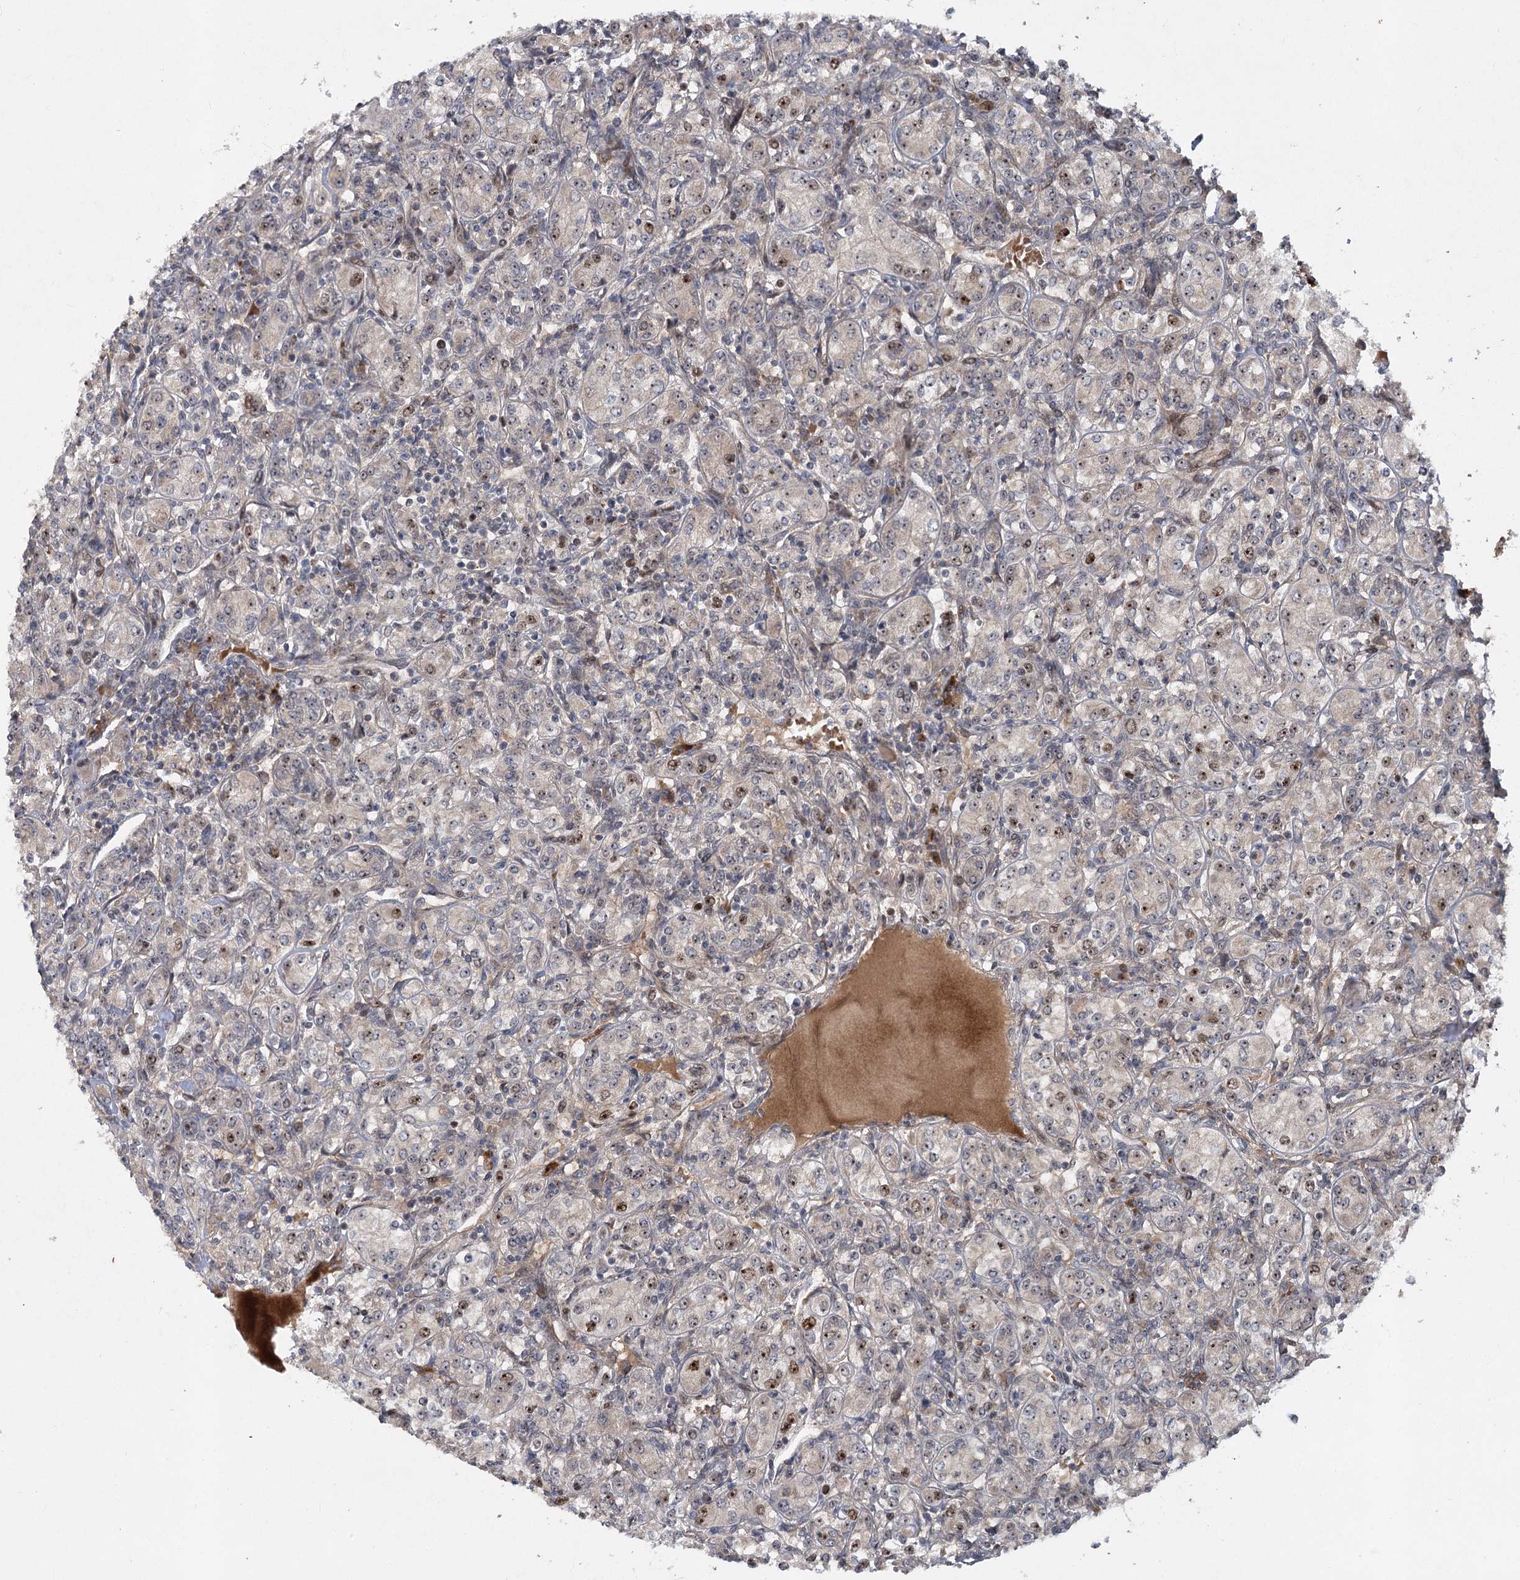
{"staining": {"intensity": "moderate", "quantity": "<25%", "location": "nuclear"}, "tissue": "renal cancer", "cell_type": "Tumor cells", "image_type": "cancer", "snomed": [{"axis": "morphology", "description": "Adenocarcinoma, NOS"}, {"axis": "topography", "description": "Kidney"}], "caption": "Immunohistochemical staining of human renal cancer (adenocarcinoma) demonstrates low levels of moderate nuclear positivity in approximately <25% of tumor cells.", "gene": "PIK3C2A", "patient": {"sex": "male", "age": 77}}